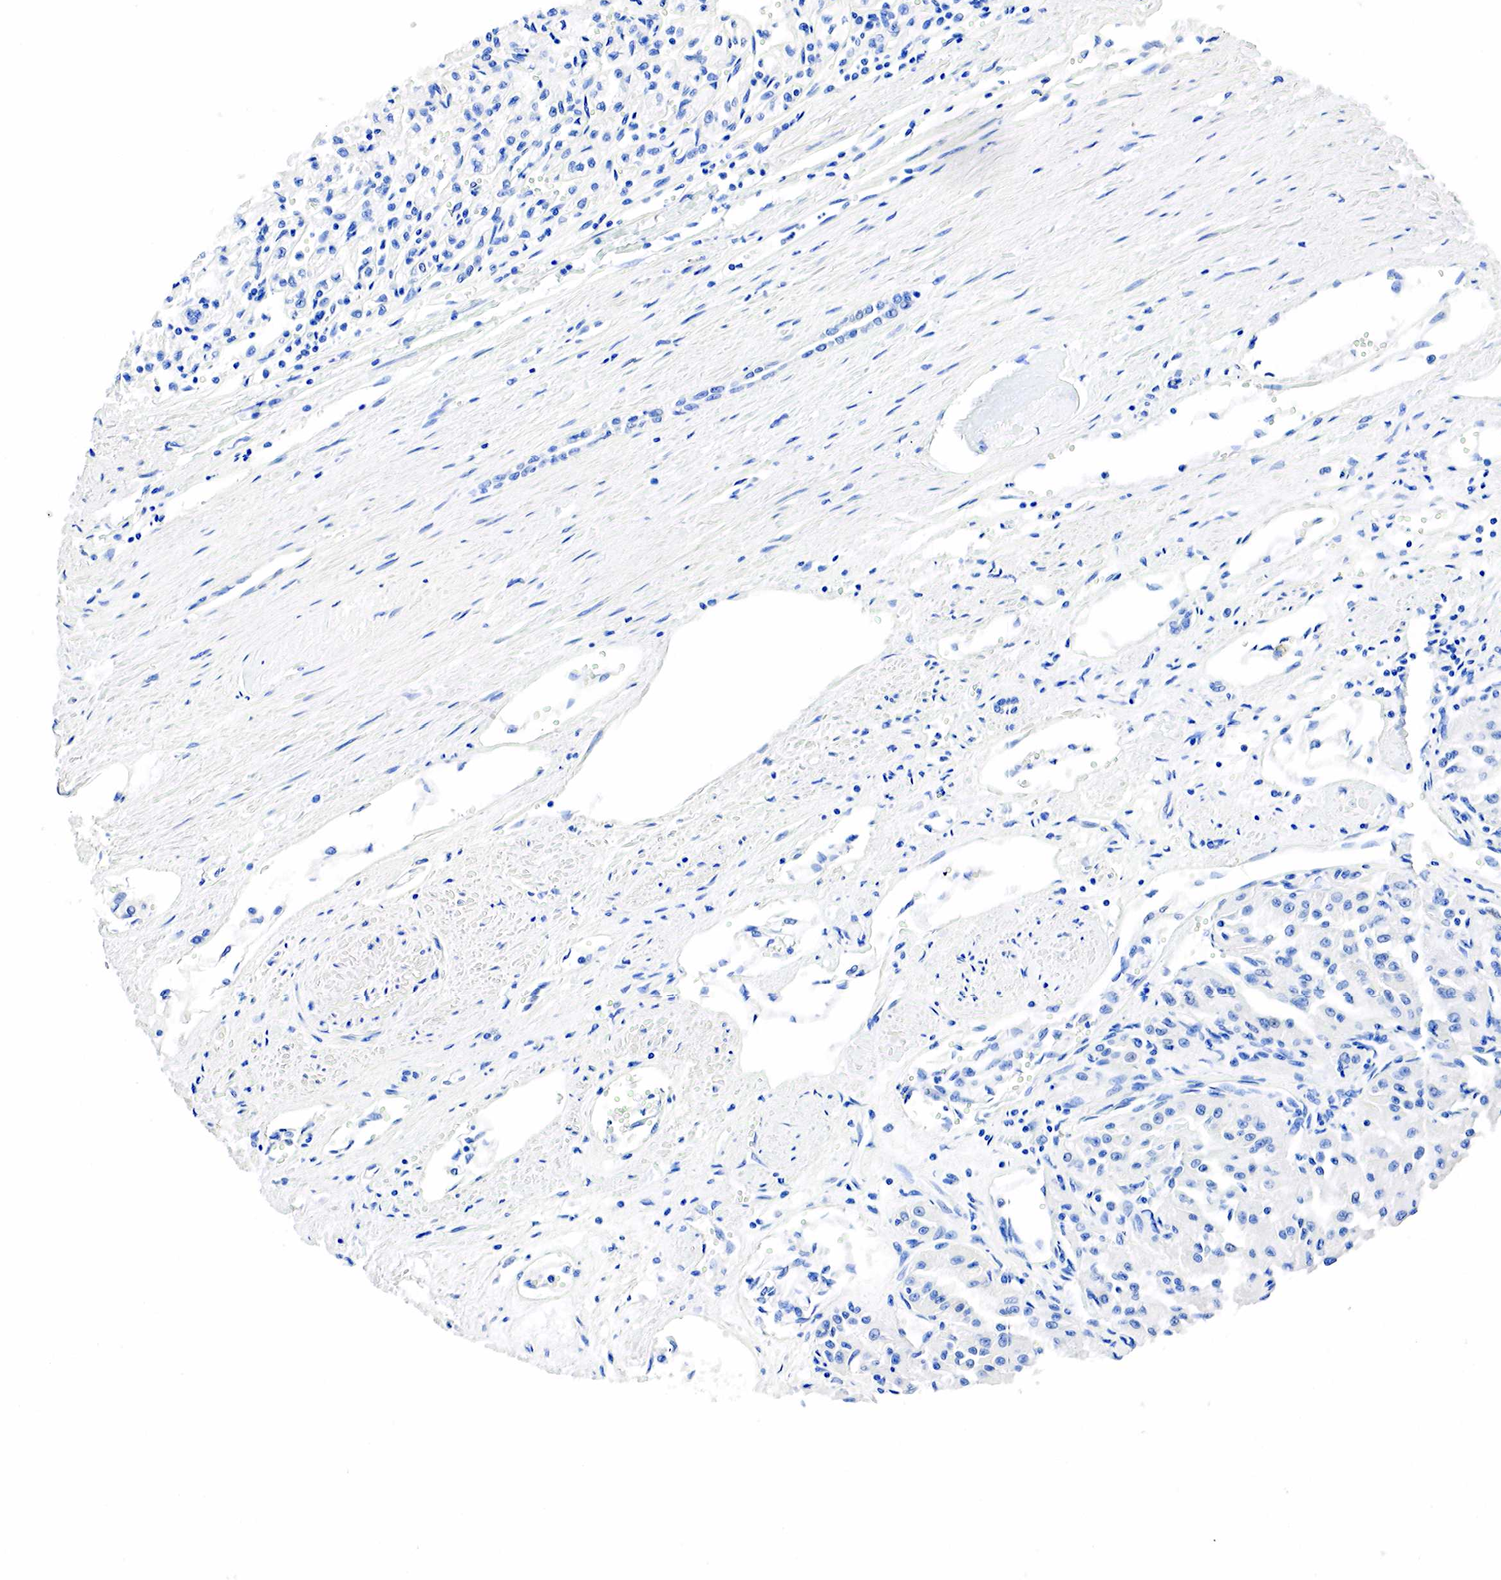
{"staining": {"intensity": "negative", "quantity": "none", "location": "none"}, "tissue": "renal cancer", "cell_type": "Tumor cells", "image_type": "cancer", "snomed": [{"axis": "morphology", "description": "Adenocarcinoma, NOS"}, {"axis": "topography", "description": "Kidney"}], "caption": "A histopathology image of renal cancer (adenocarcinoma) stained for a protein demonstrates no brown staining in tumor cells.", "gene": "SST", "patient": {"sex": "male", "age": 78}}